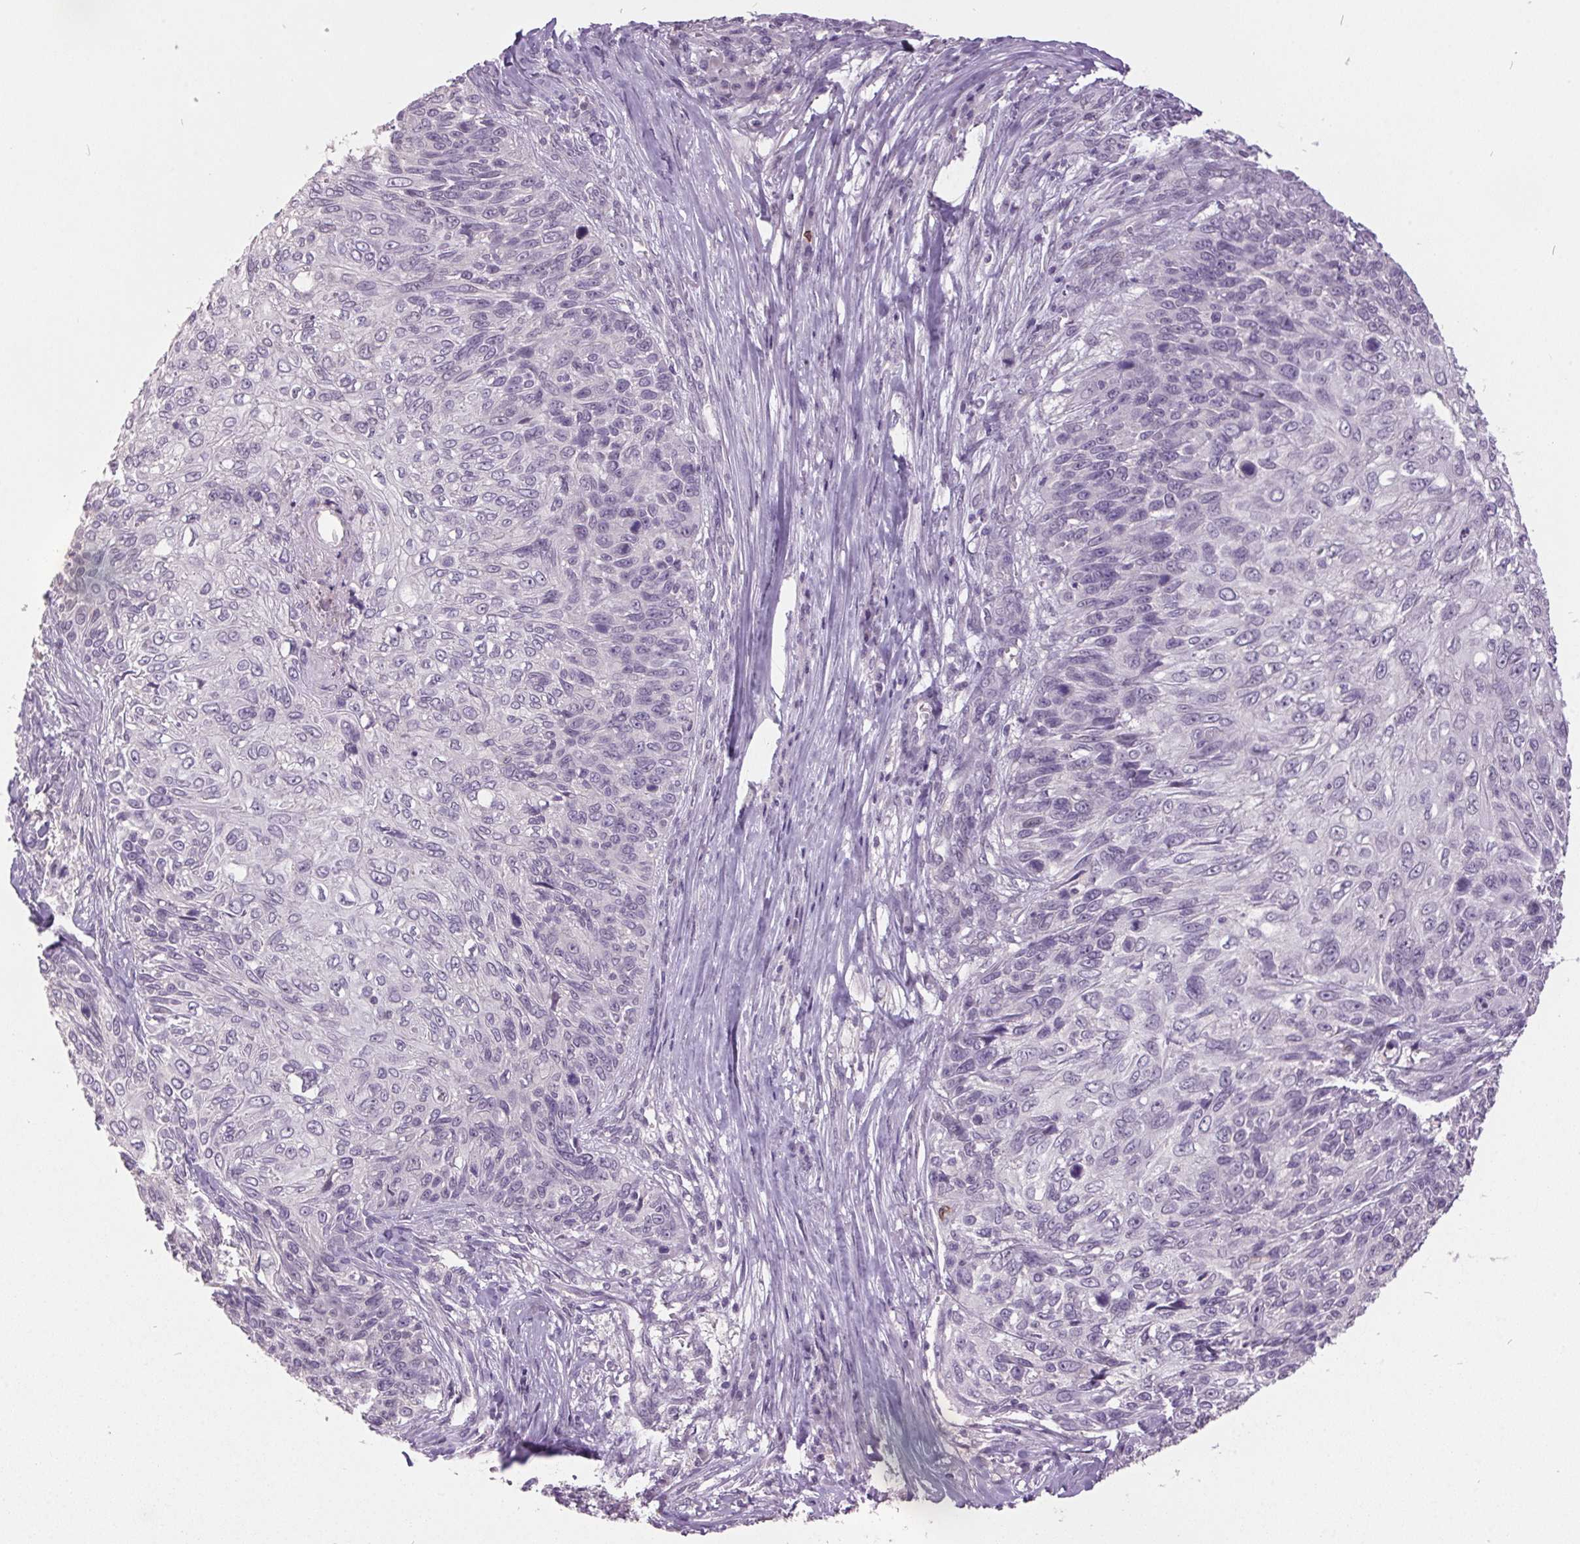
{"staining": {"intensity": "negative", "quantity": "none", "location": "none"}, "tissue": "skin cancer", "cell_type": "Tumor cells", "image_type": "cancer", "snomed": [{"axis": "morphology", "description": "Squamous cell carcinoma, NOS"}, {"axis": "topography", "description": "Skin"}], "caption": "Protein analysis of skin cancer (squamous cell carcinoma) reveals no significant positivity in tumor cells.", "gene": "C2orf16", "patient": {"sex": "male", "age": 92}}